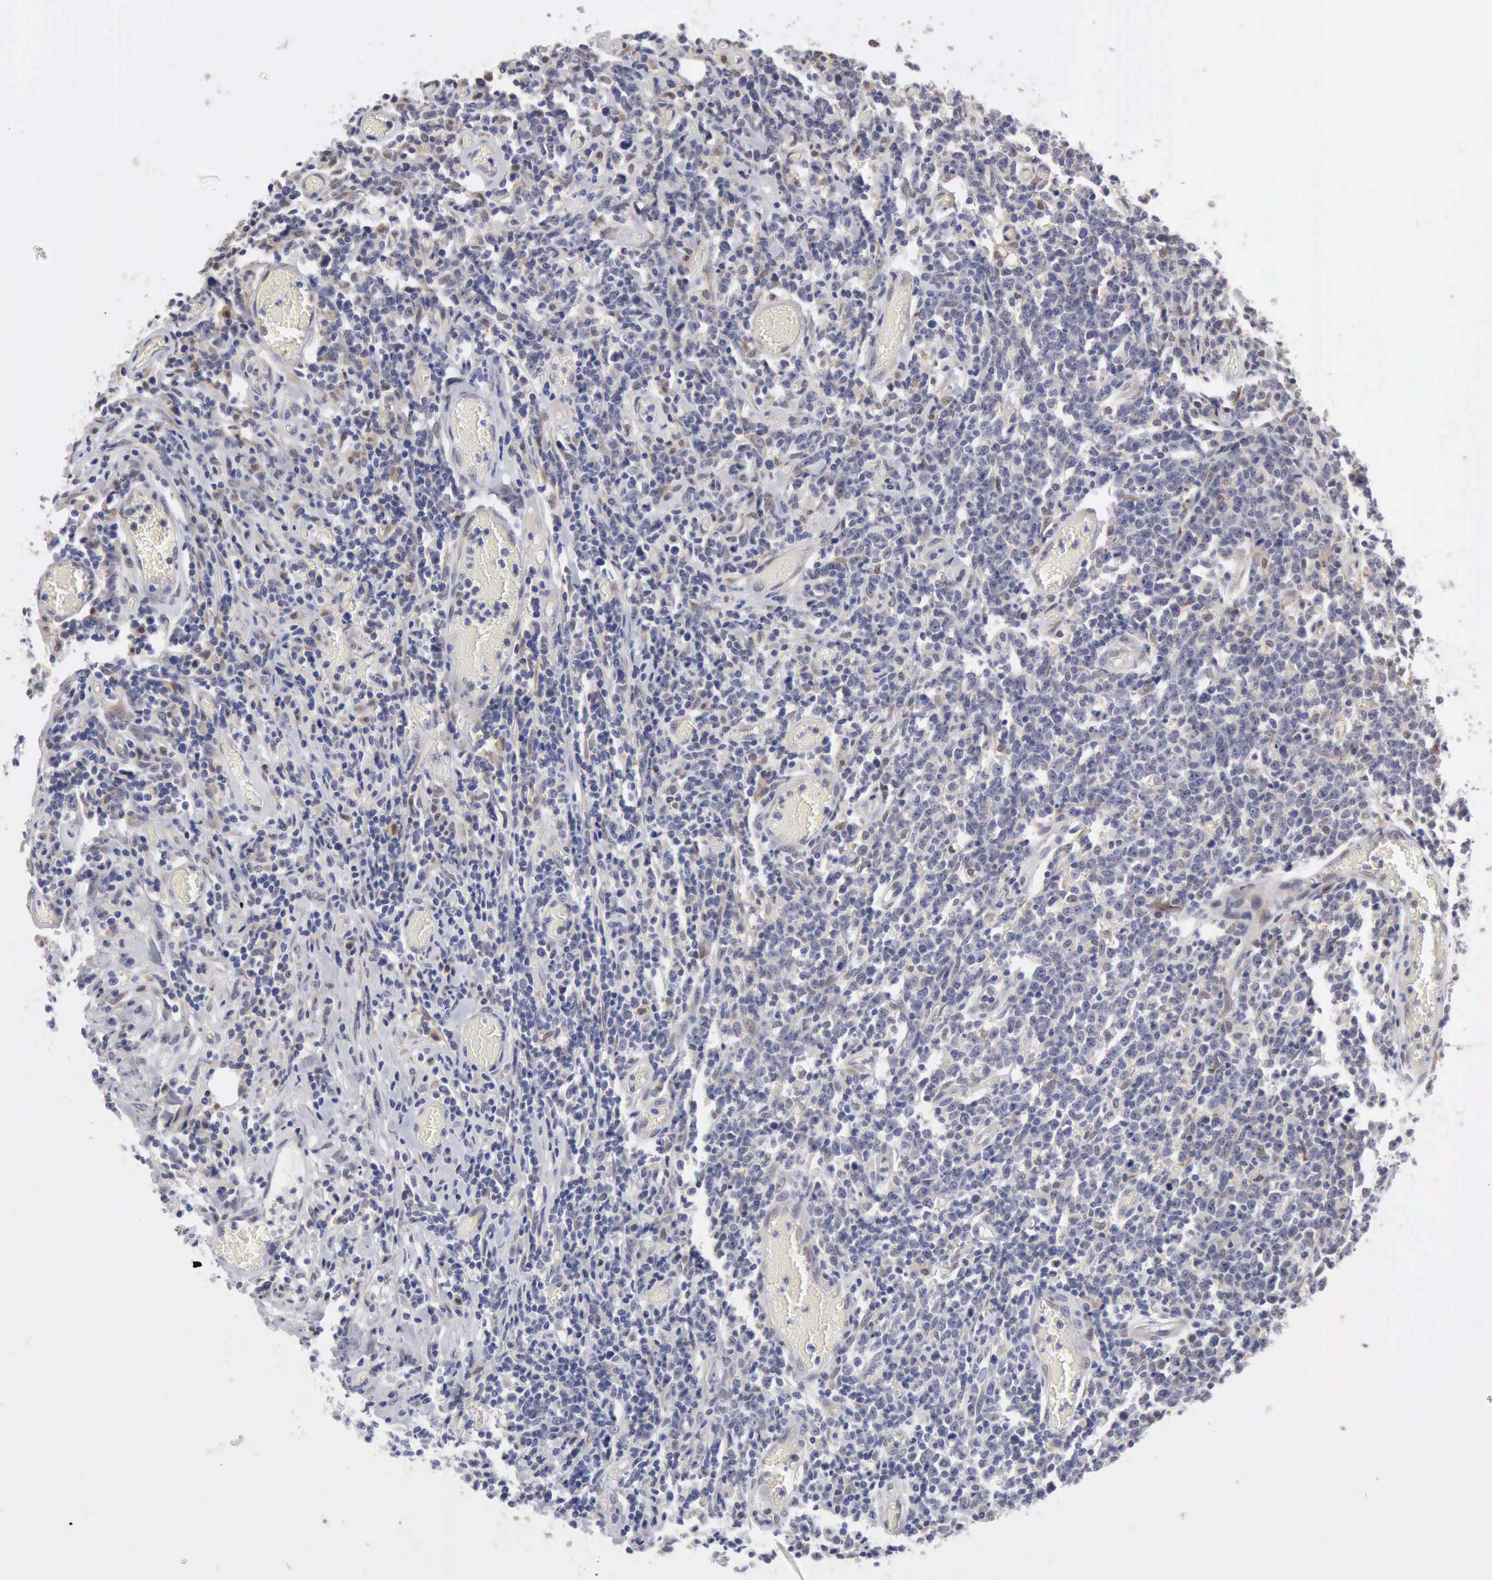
{"staining": {"intensity": "negative", "quantity": "none", "location": "none"}, "tissue": "lymphoma", "cell_type": "Tumor cells", "image_type": "cancer", "snomed": [{"axis": "morphology", "description": "Malignant lymphoma, non-Hodgkin's type, High grade"}, {"axis": "topography", "description": "Colon"}], "caption": "The IHC image has no significant staining in tumor cells of lymphoma tissue.", "gene": "PTGR2", "patient": {"sex": "male", "age": 82}}